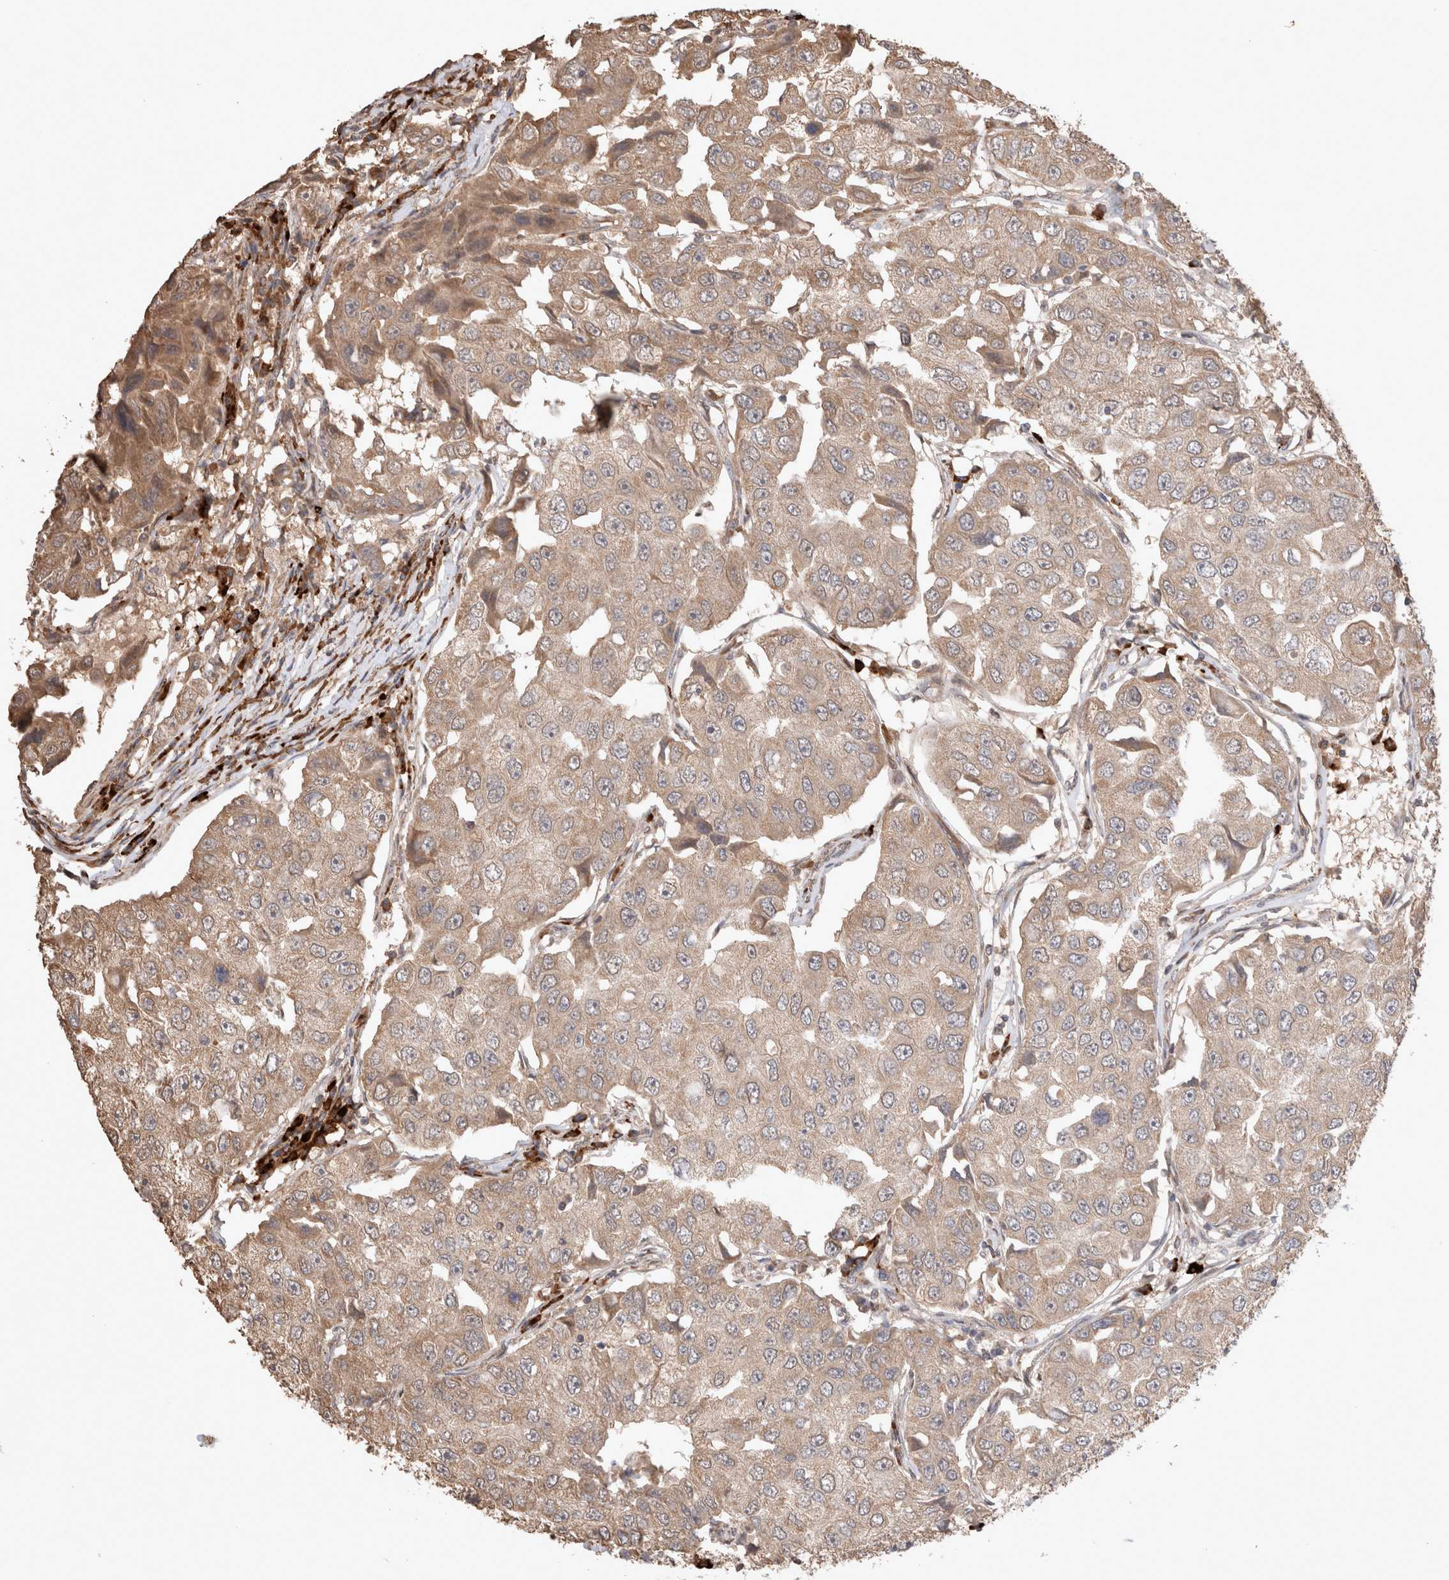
{"staining": {"intensity": "moderate", "quantity": ">75%", "location": "cytoplasmic/membranous"}, "tissue": "breast cancer", "cell_type": "Tumor cells", "image_type": "cancer", "snomed": [{"axis": "morphology", "description": "Duct carcinoma"}, {"axis": "topography", "description": "Breast"}], "caption": "Breast infiltrating ductal carcinoma was stained to show a protein in brown. There is medium levels of moderate cytoplasmic/membranous positivity in approximately >75% of tumor cells.", "gene": "HROB", "patient": {"sex": "female", "age": 27}}